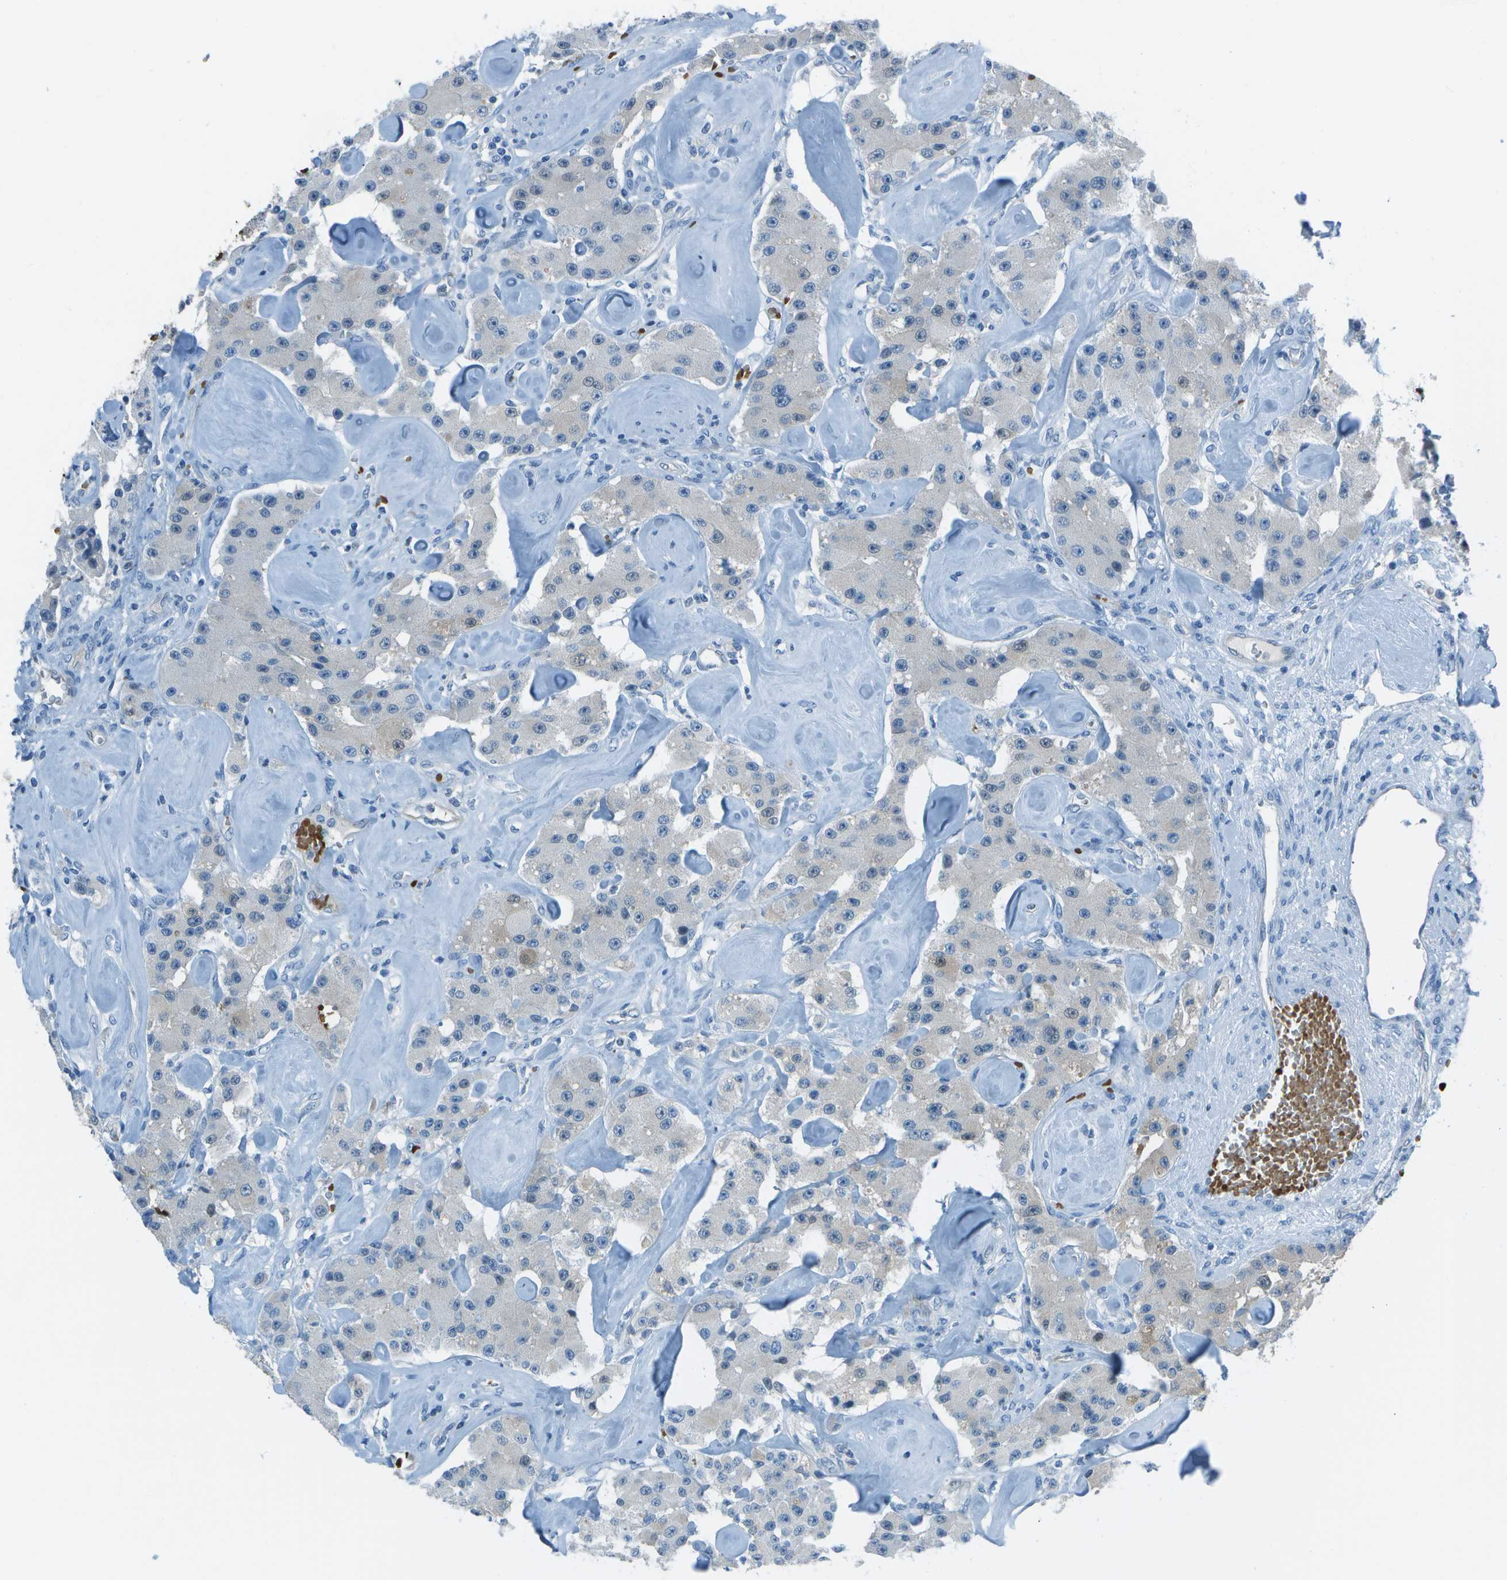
{"staining": {"intensity": "weak", "quantity": "<25%", "location": "cytoplasmic/membranous"}, "tissue": "carcinoid", "cell_type": "Tumor cells", "image_type": "cancer", "snomed": [{"axis": "morphology", "description": "Carcinoid, malignant, NOS"}, {"axis": "topography", "description": "Pancreas"}], "caption": "Tumor cells are negative for protein expression in human malignant carcinoid. The staining was performed using DAB (3,3'-diaminobenzidine) to visualize the protein expression in brown, while the nuclei were stained in blue with hematoxylin (Magnification: 20x).", "gene": "ASL", "patient": {"sex": "male", "age": 41}}